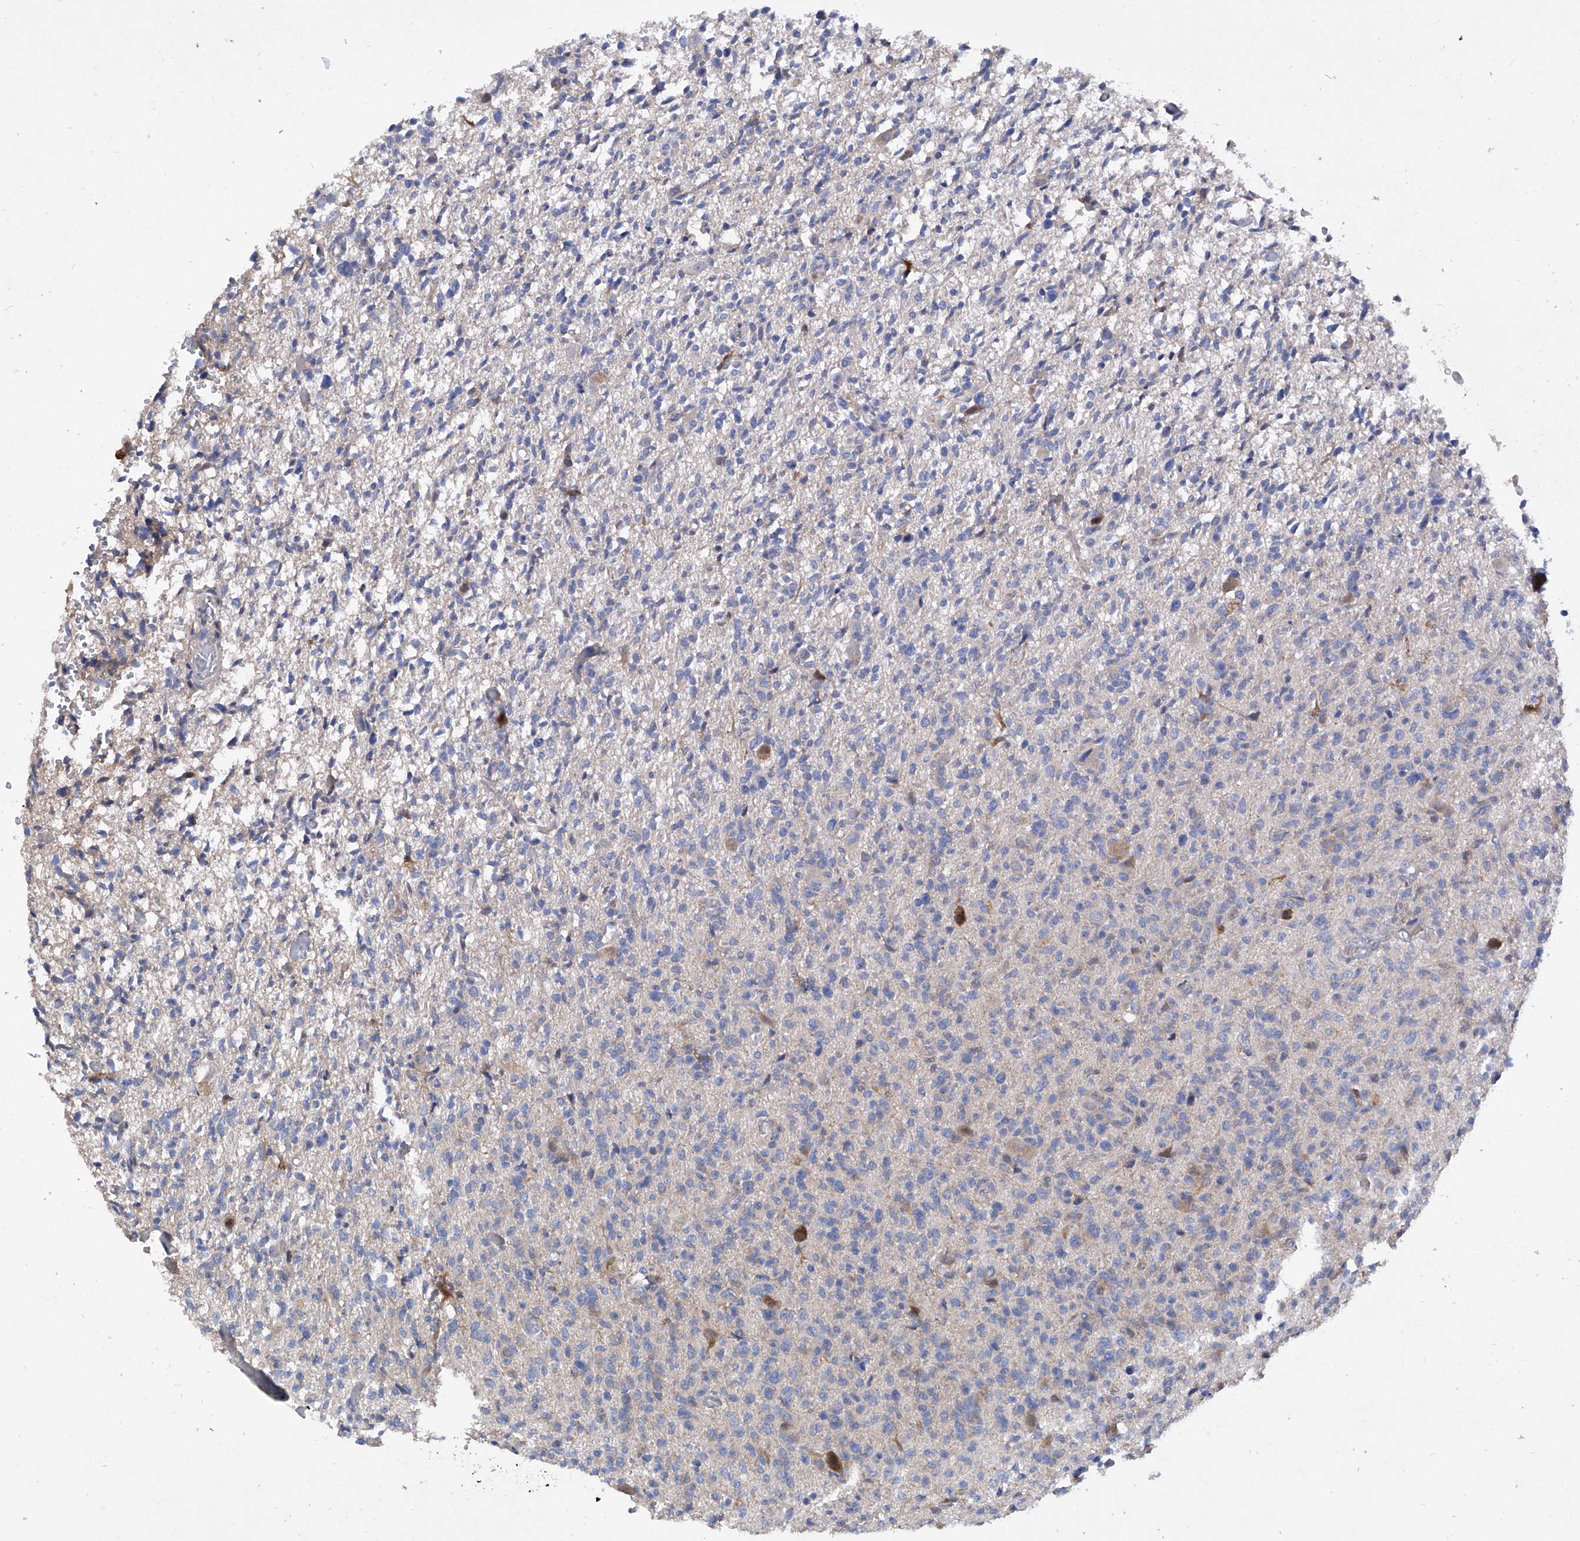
{"staining": {"intensity": "negative", "quantity": "none", "location": "none"}, "tissue": "glioma", "cell_type": "Tumor cells", "image_type": "cancer", "snomed": [{"axis": "morphology", "description": "Glioma, malignant, High grade"}, {"axis": "topography", "description": "Brain"}], "caption": "DAB (3,3'-diaminobenzidine) immunohistochemical staining of human high-grade glioma (malignant) exhibits no significant staining in tumor cells.", "gene": "INPP5B", "patient": {"sex": "female", "age": 57}}